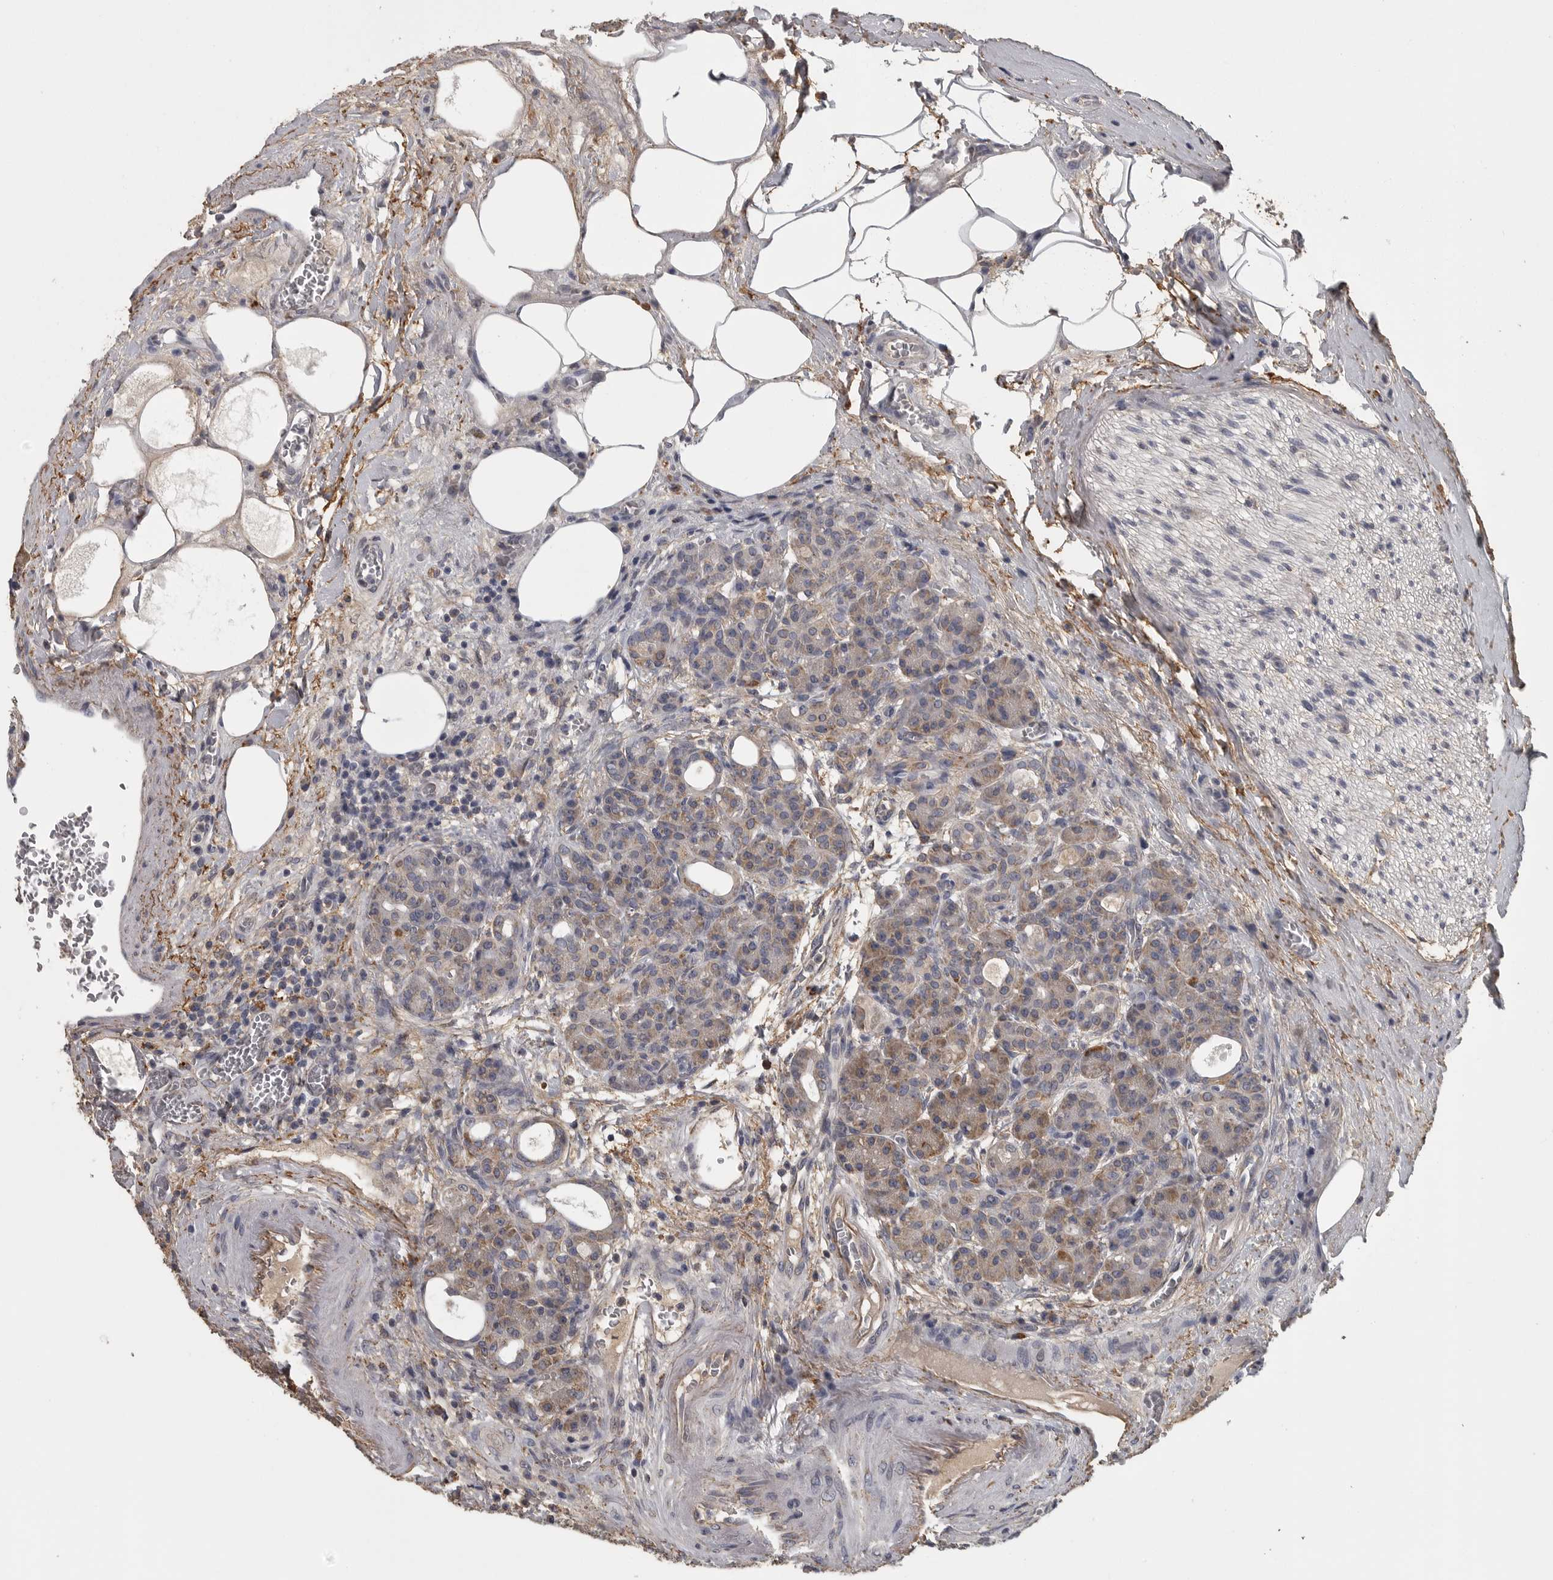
{"staining": {"intensity": "moderate", "quantity": ">75%", "location": "cytoplasmic/membranous"}, "tissue": "pancreas", "cell_type": "Exocrine glandular cells", "image_type": "normal", "snomed": [{"axis": "morphology", "description": "Normal tissue, NOS"}, {"axis": "topography", "description": "Pancreas"}], "caption": "Immunohistochemical staining of normal human pancreas exhibits medium levels of moderate cytoplasmic/membranous expression in about >75% of exocrine glandular cells.", "gene": "FRK", "patient": {"sex": "male", "age": 63}}